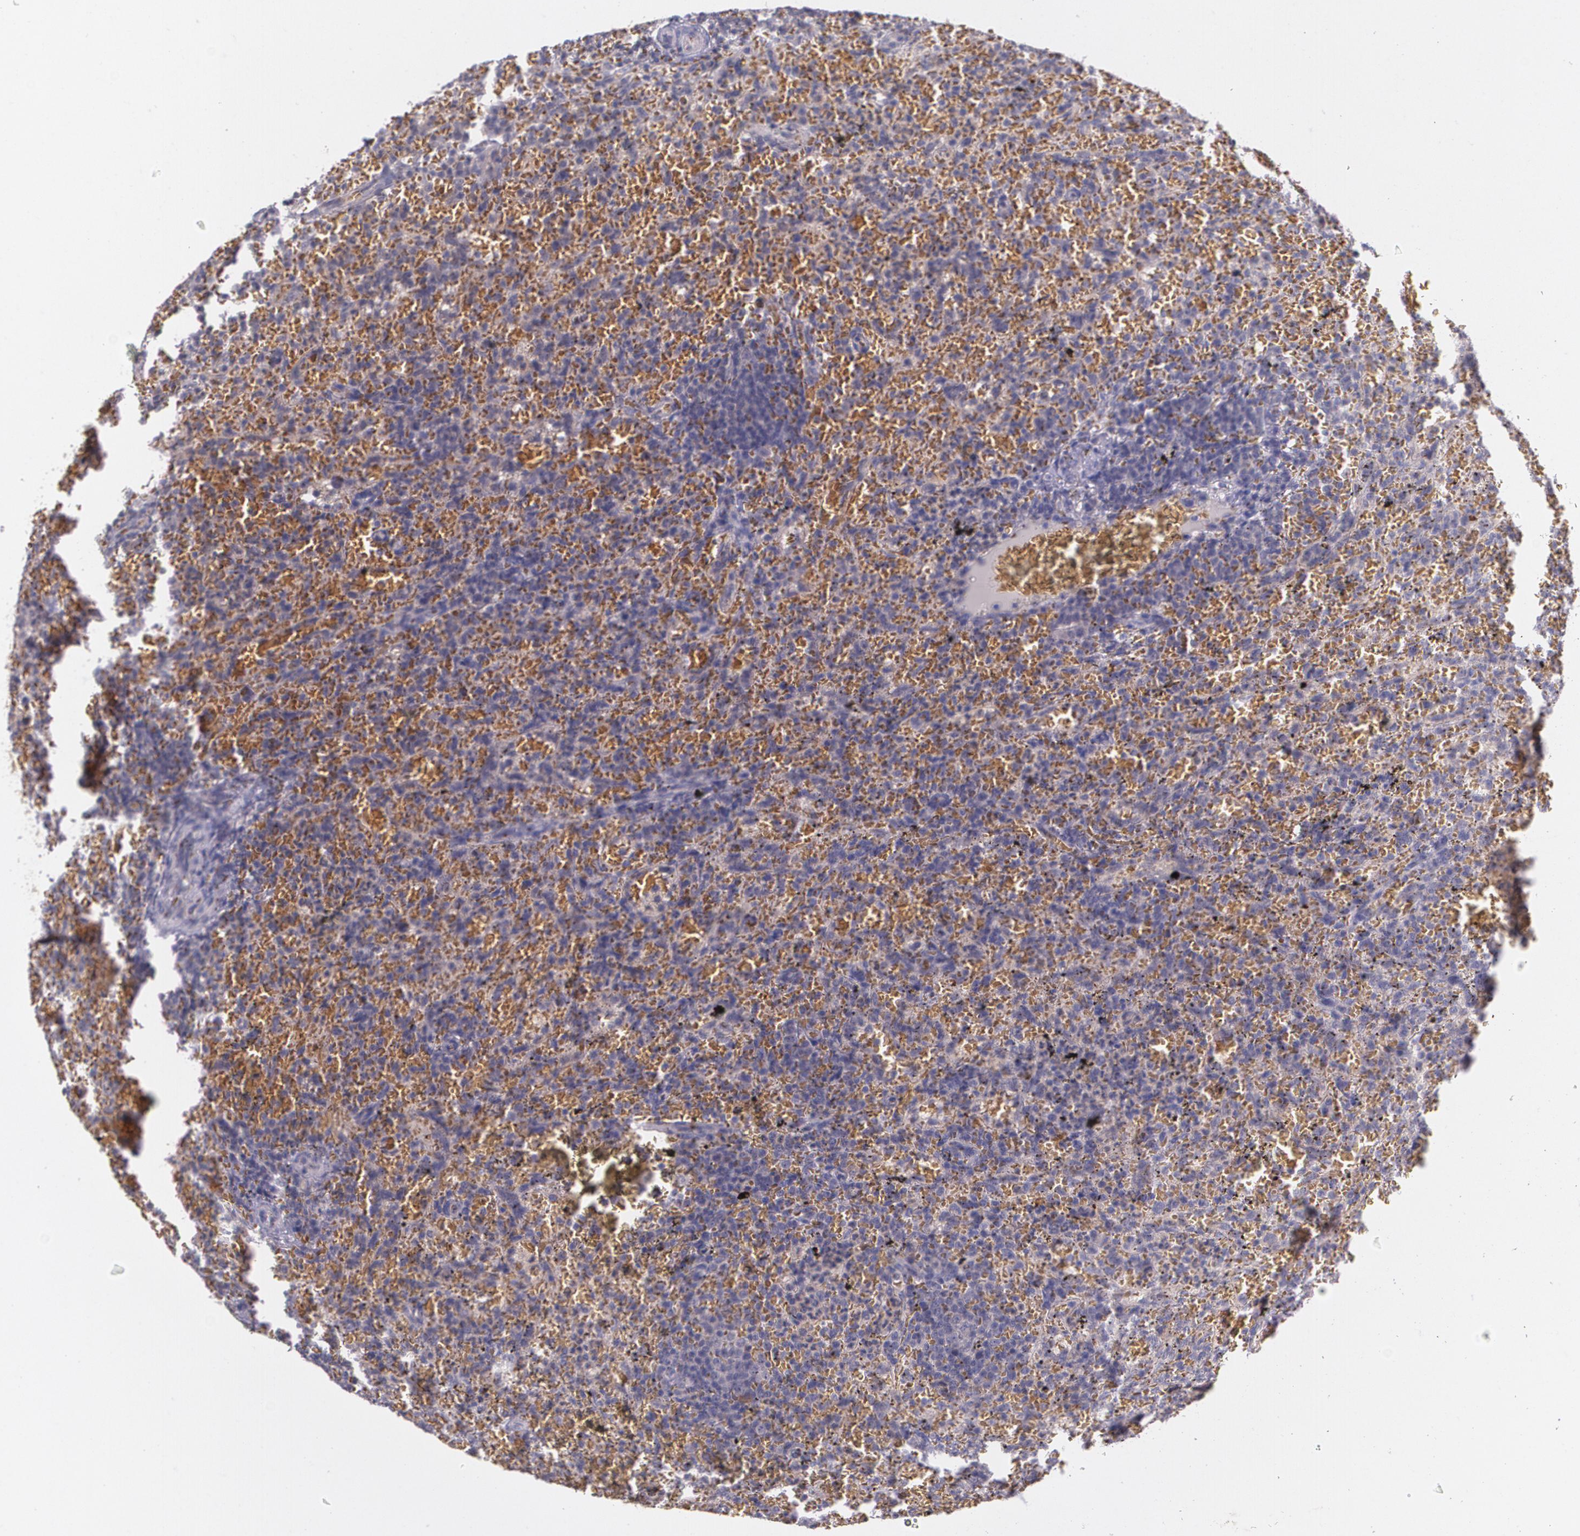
{"staining": {"intensity": "weak", "quantity": ">75%", "location": "cytoplasmic/membranous"}, "tissue": "lymphoma", "cell_type": "Tumor cells", "image_type": "cancer", "snomed": [{"axis": "morphology", "description": "Malignant lymphoma, non-Hodgkin's type, Low grade"}, {"axis": "topography", "description": "Spleen"}], "caption": "This photomicrograph exhibits IHC staining of human lymphoma, with low weak cytoplasmic/membranous expression in about >75% of tumor cells.", "gene": "TM4SF1", "patient": {"sex": "female", "age": 64}}